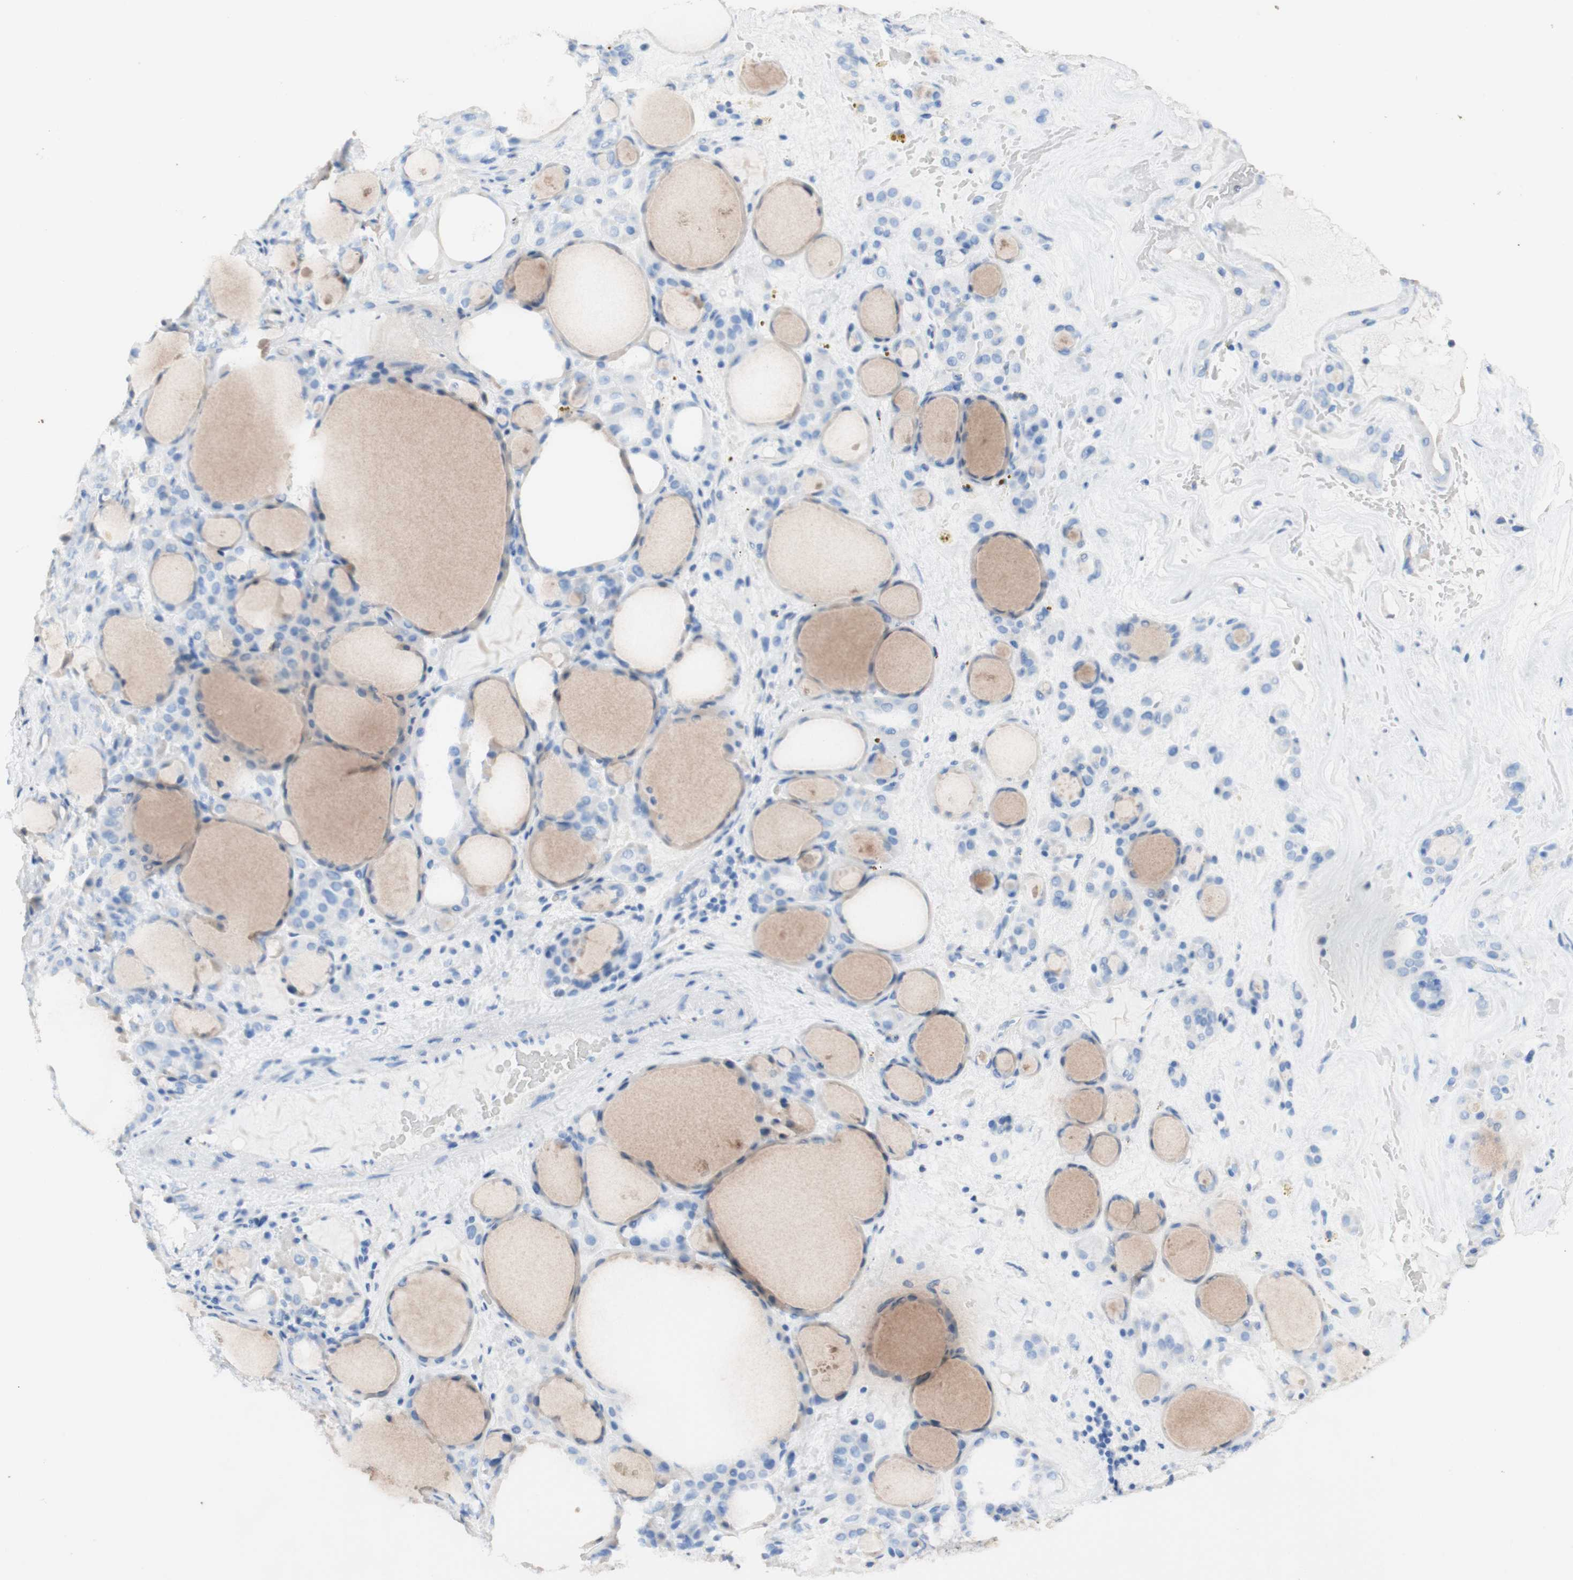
{"staining": {"intensity": "strong", "quantity": ">75%", "location": "cytoplasmic/membranous,nuclear"}, "tissue": "thyroid gland", "cell_type": "Glandular cells", "image_type": "normal", "snomed": [{"axis": "morphology", "description": "Normal tissue, NOS"}, {"axis": "morphology", "description": "Carcinoma, NOS"}, {"axis": "topography", "description": "Thyroid gland"}], "caption": "Immunohistochemical staining of normal thyroid gland shows strong cytoplasmic/membranous,nuclear protein expression in about >75% of glandular cells.", "gene": "POLA1", "patient": {"sex": "female", "age": 86}}